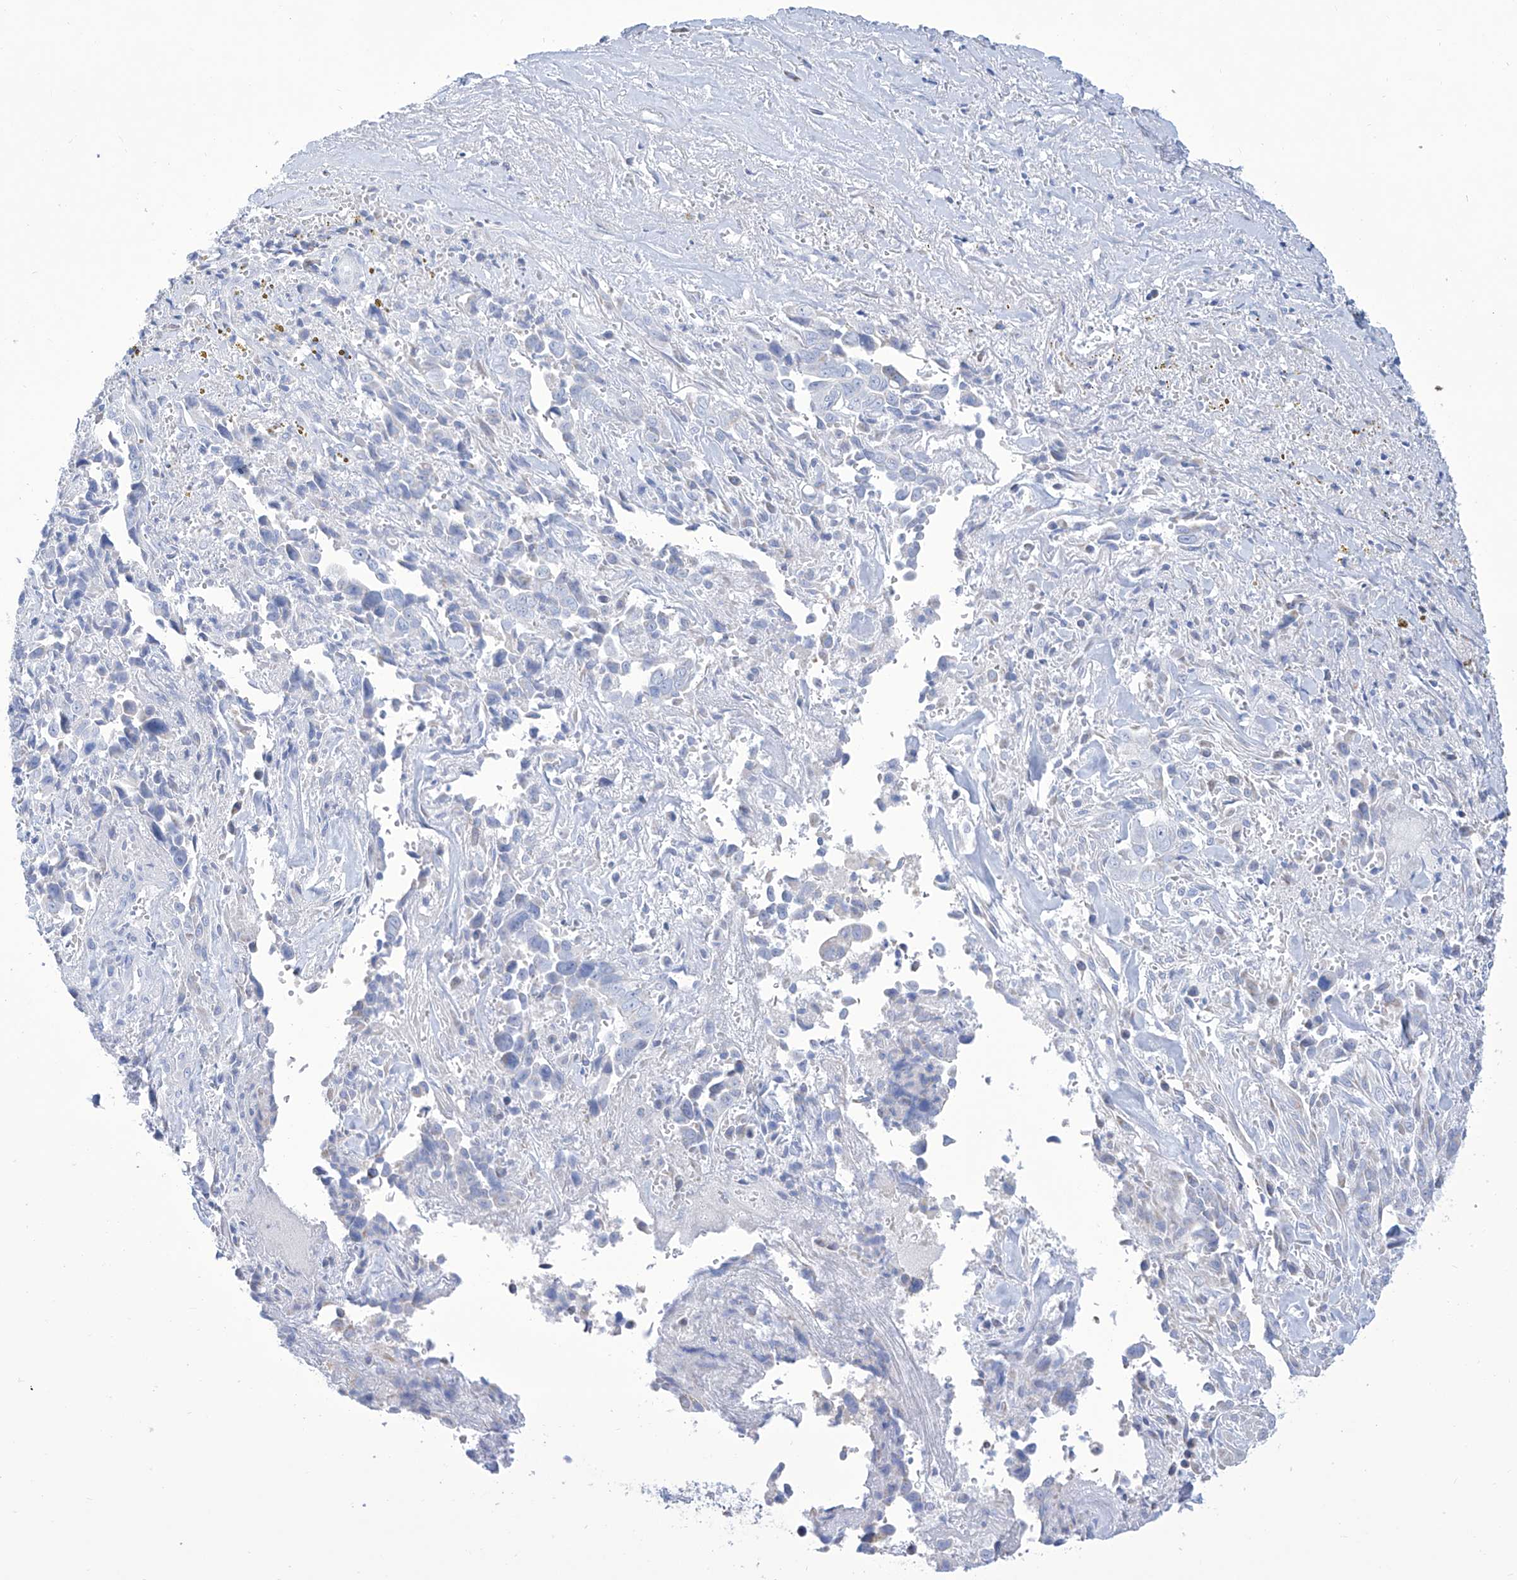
{"staining": {"intensity": "negative", "quantity": "none", "location": "none"}, "tissue": "liver cancer", "cell_type": "Tumor cells", "image_type": "cancer", "snomed": [{"axis": "morphology", "description": "Cholangiocarcinoma"}, {"axis": "topography", "description": "Liver"}], "caption": "Micrograph shows no significant protein expression in tumor cells of cholangiocarcinoma (liver).", "gene": "ALDH6A1", "patient": {"sex": "female", "age": 79}}